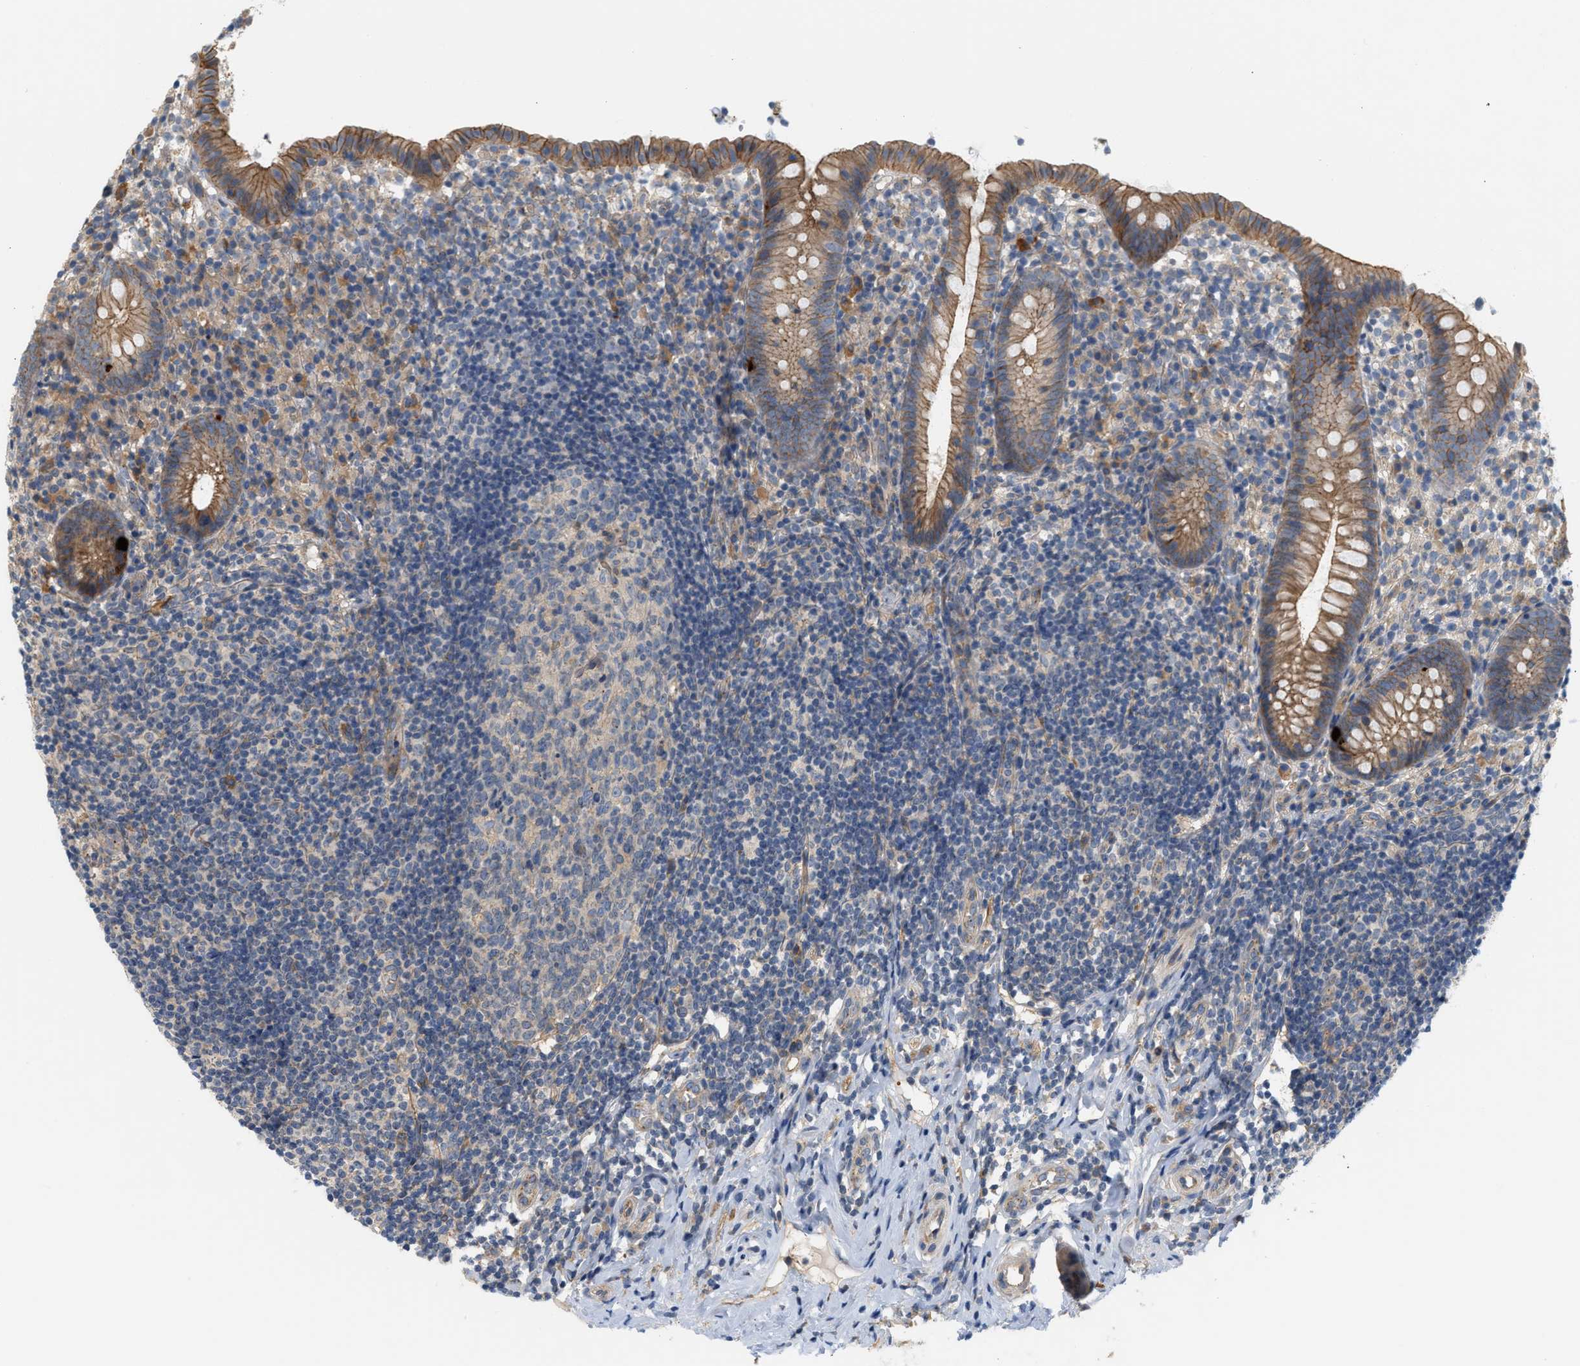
{"staining": {"intensity": "moderate", "quantity": ">75%", "location": "cytoplasmic/membranous"}, "tissue": "appendix", "cell_type": "Glandular cells", "image_type": "normal", "snomed": [{"axis": "morphology", "description": "Normal tissue, NOS"}, {"axis": "topography", "description": "Appendix"}], "caption": "Protein staining displays moderate cytoplasmic/membranous positivity in approximately >75% of glandular cells in unremarkable appendix. Nuclei are stained in blue.", "gene": "CTXN1", "patient": {"sex": "female", "age": 20}}